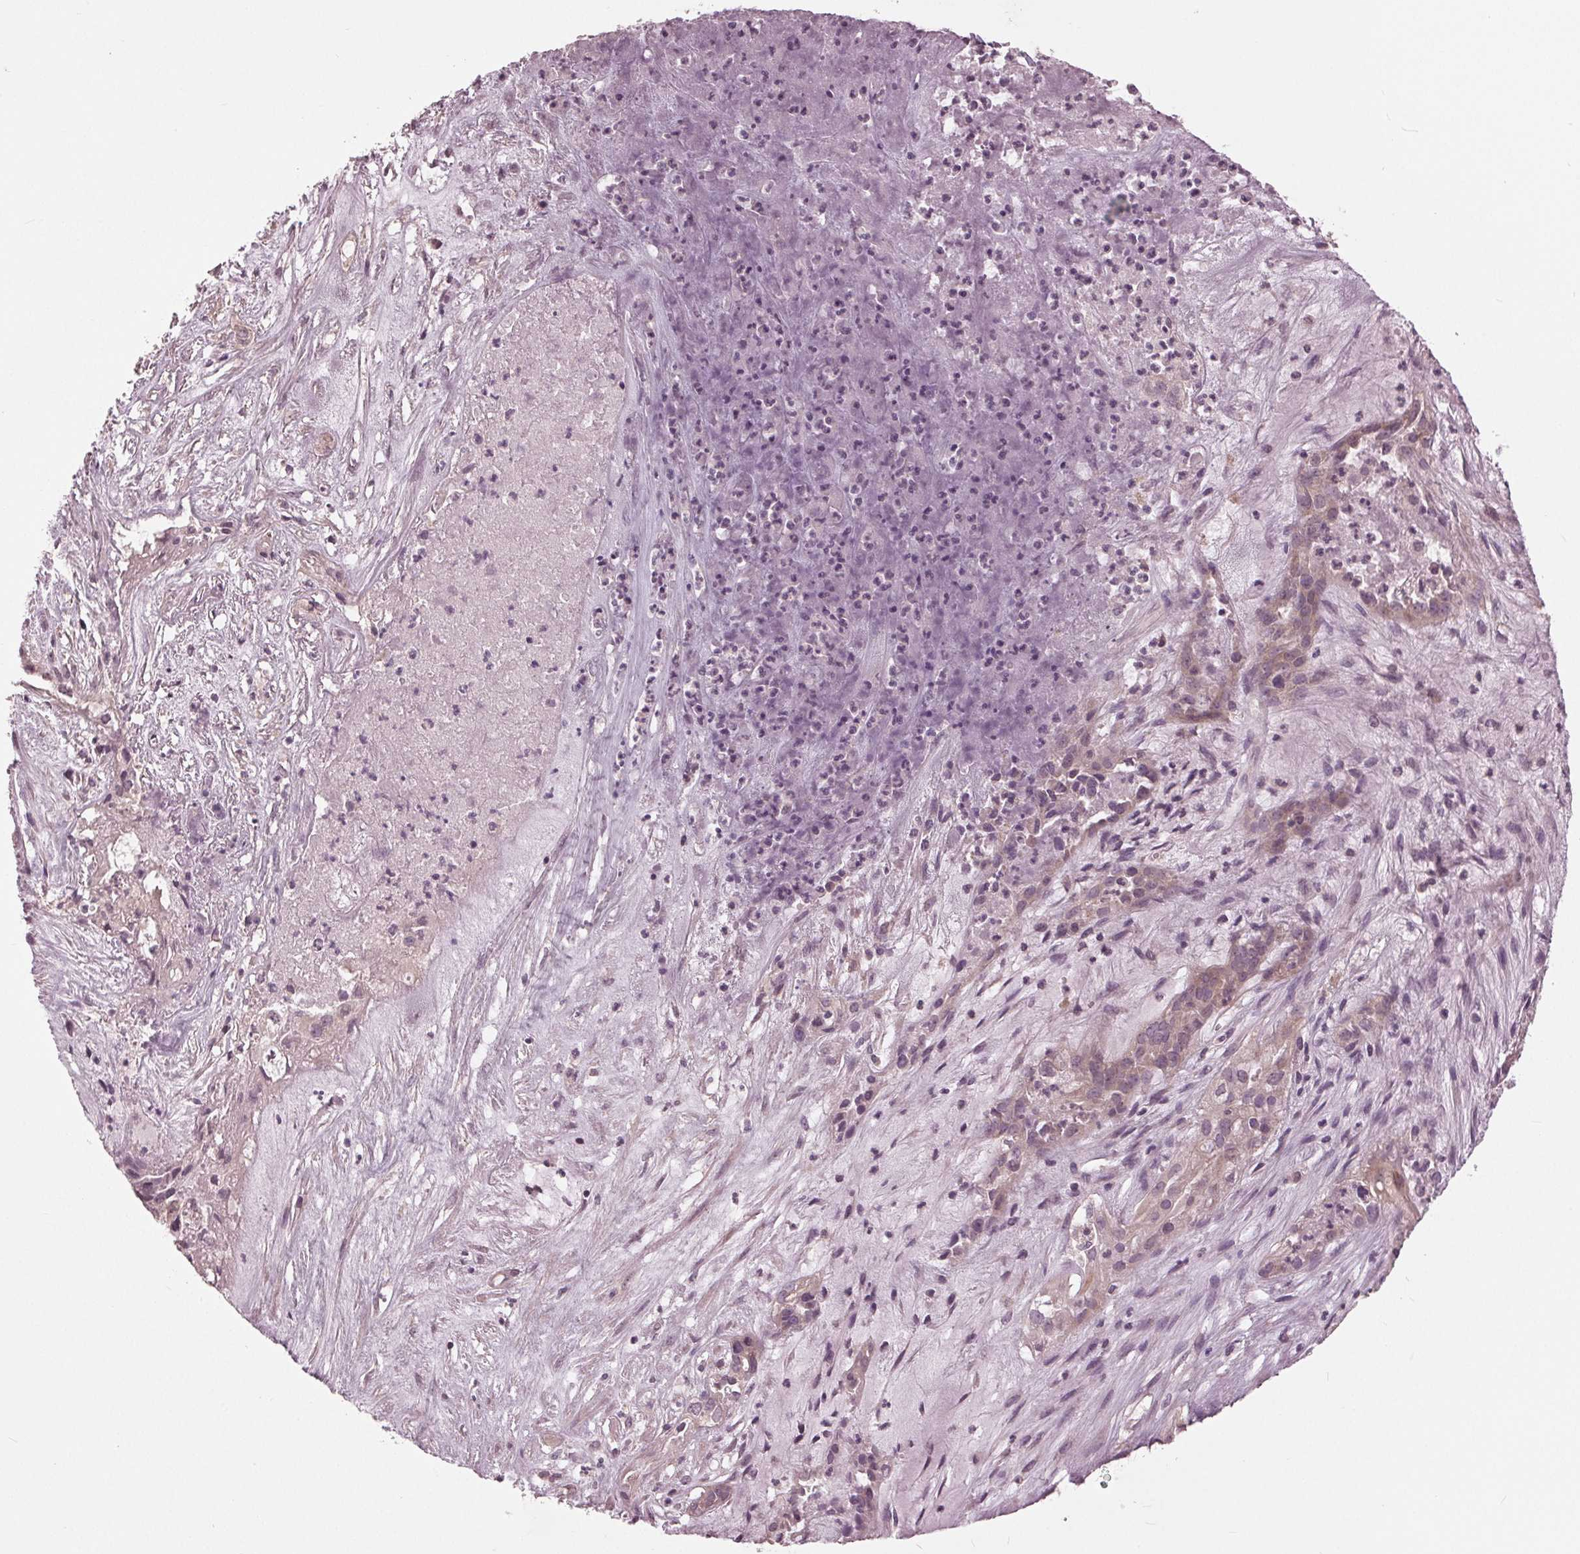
{"staining": {"intensity": "negative", "quantity": "none", "location": "none"}, "tissue": "ovarian cancer", "cell_type": "Tumor cells", "image_type": "cancer", "snomed": [{"axis": "morphology", "description": "Carcinoma, endometroid"}, {"axis": "topography", "description": "Ovary"}], "caption": "IHC micrograph of ovarian cancer stained for a protein (brown), which demonstrates no positivity in tumor cells.", "gene": "SIGLEC6", "patient": {"sex": "female", "age": 64}}